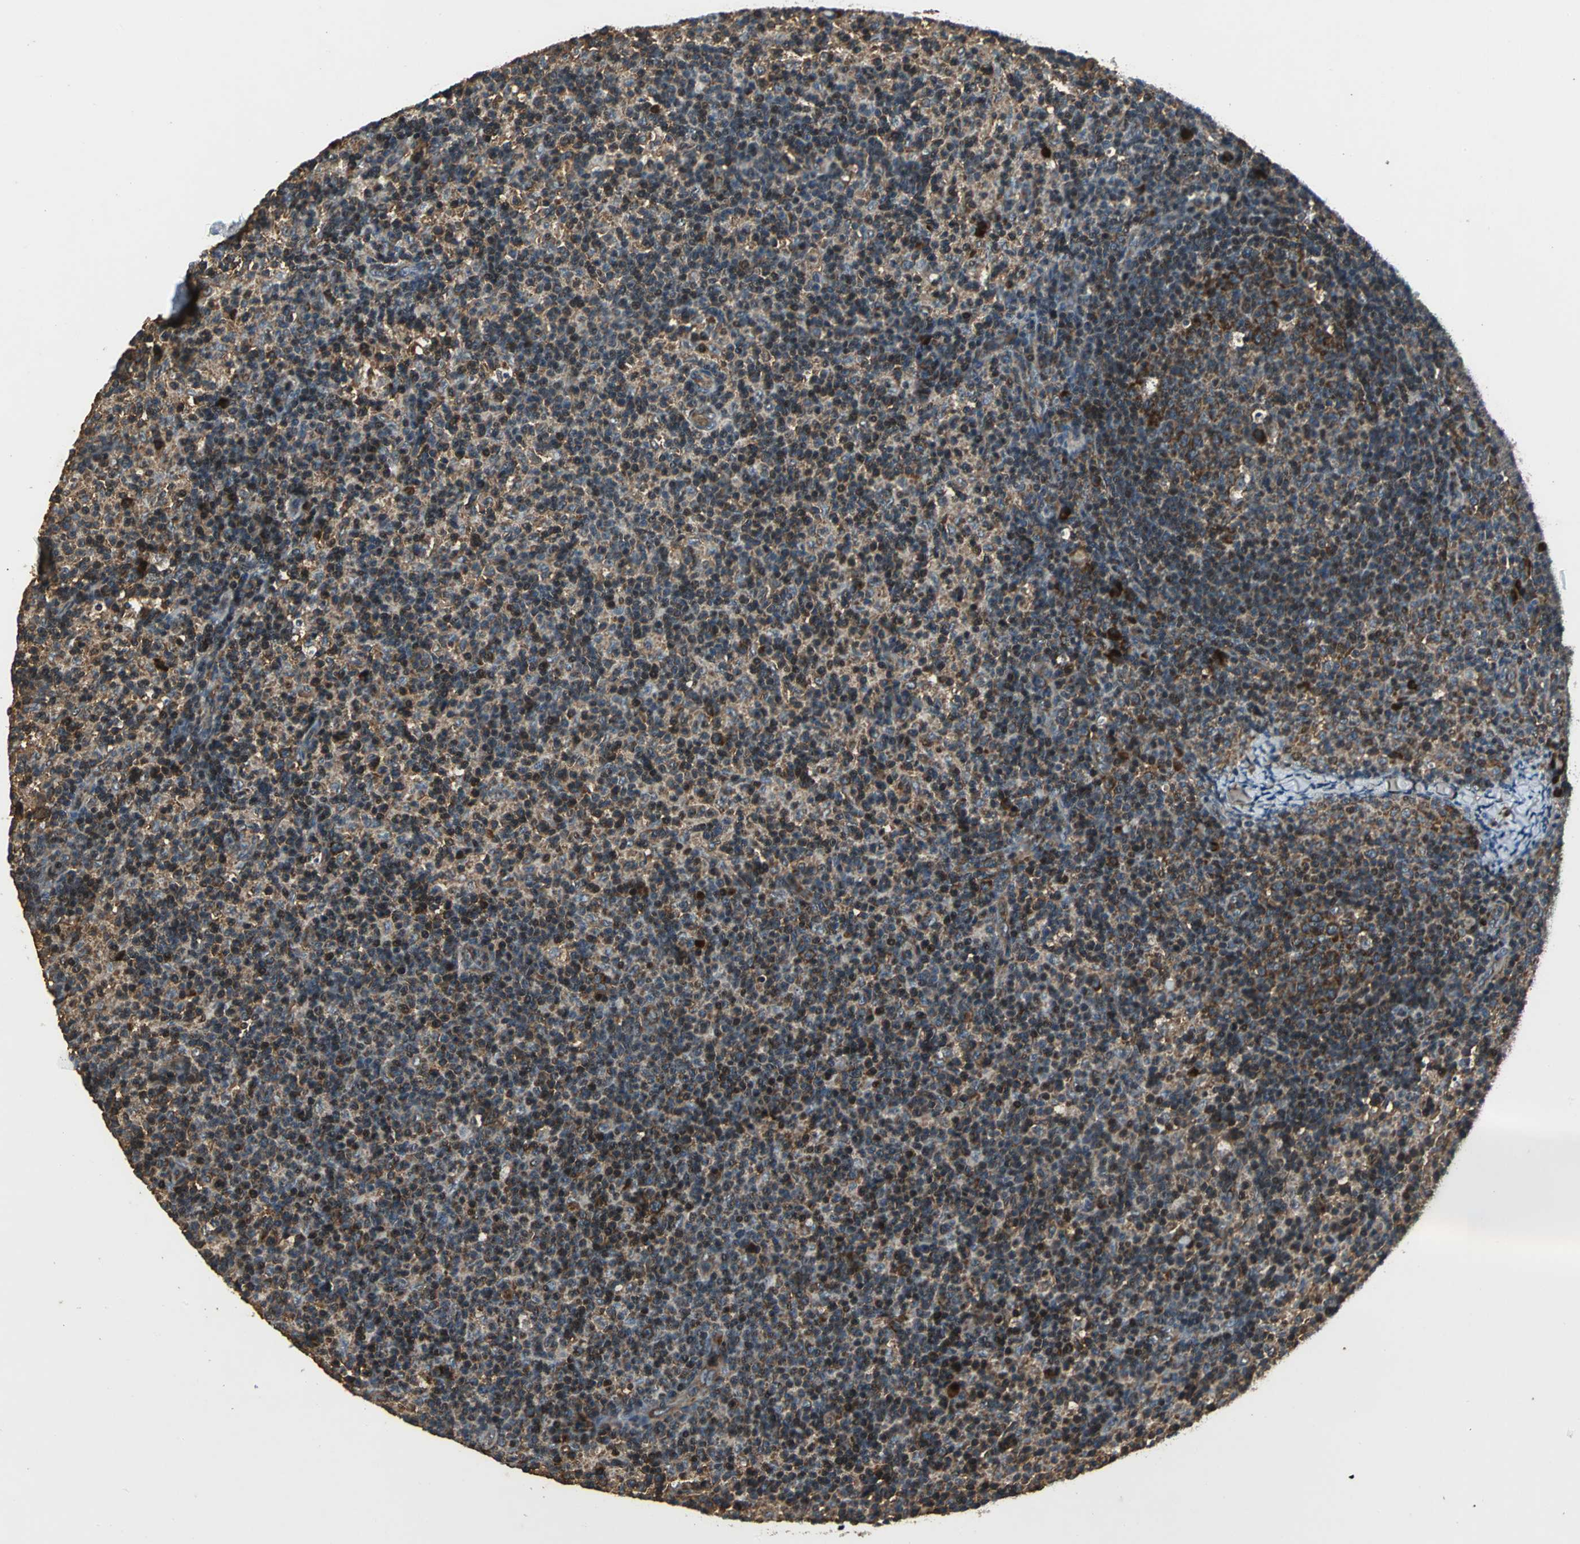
{"staining": {"intensity": "moderate", "quantity": ">75%", "location": "cytoplasmic/membranous"}, "tissue": "lymph node", "cell_type": "Germinal center cells", "image_type": "normal", "snomed": [{"axis": "morphology", "description": "Normal tissue, NOS"}, {"axis": "morphology", "description": "Inflammation, NOS"}, {"axis": "topography", "description": "Lymph node"}], "caption": "Immunohistochemical staining of unremarkable lymph node demonstrates moderate cytoplasmic/membranous protein expression in about >75% of germinal center cells.", "gene": "EIF2B2", "patient": {"sex": "male", "age": 55}}